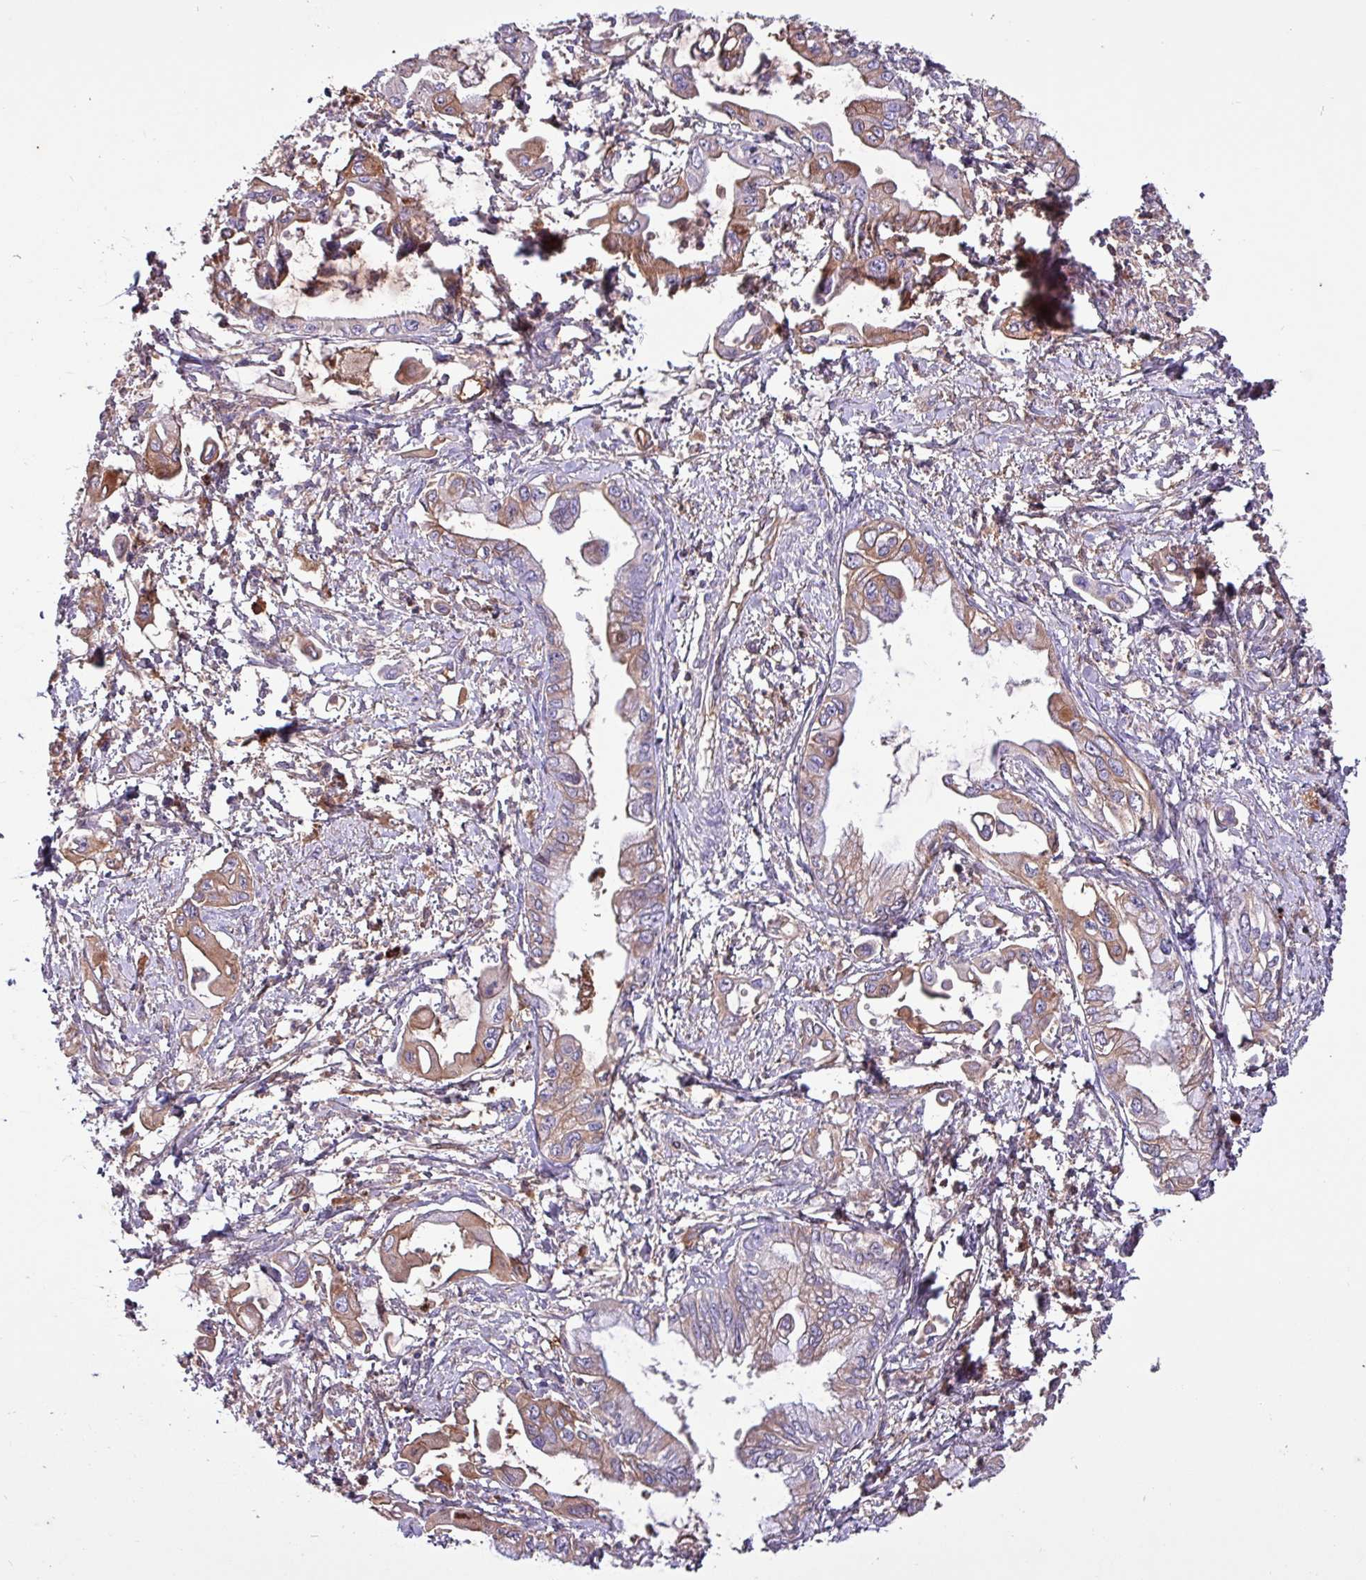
{"staining": {"intensity": "moderate", "quantity": ">75%", "location": "cytoplasmic/membranous"}, "tissue": "pancreatic cancer", "cell_type": "Tumor cells", "image_type": "cancer", "snomed": [{"axis": "morphology", "description": "Adenocarcinoma, NOS"}, {"axis": "topography", "description": "Pancreas"}], "caption": "Immunohistochemical staining of pancreatic cancer demonstrates medium levels of moderate cytoplasmic/membranous protein expression in about >75% of tumor cells. The staining was performed using DAB (3,3'-diaminobenzidine) to visualize the protein expression in brown, while the nuclei were stained in blue with hematoxylin (Magnification: 20x).", "gene": "HP", "patient": {"sex": "male", "age": 61}}